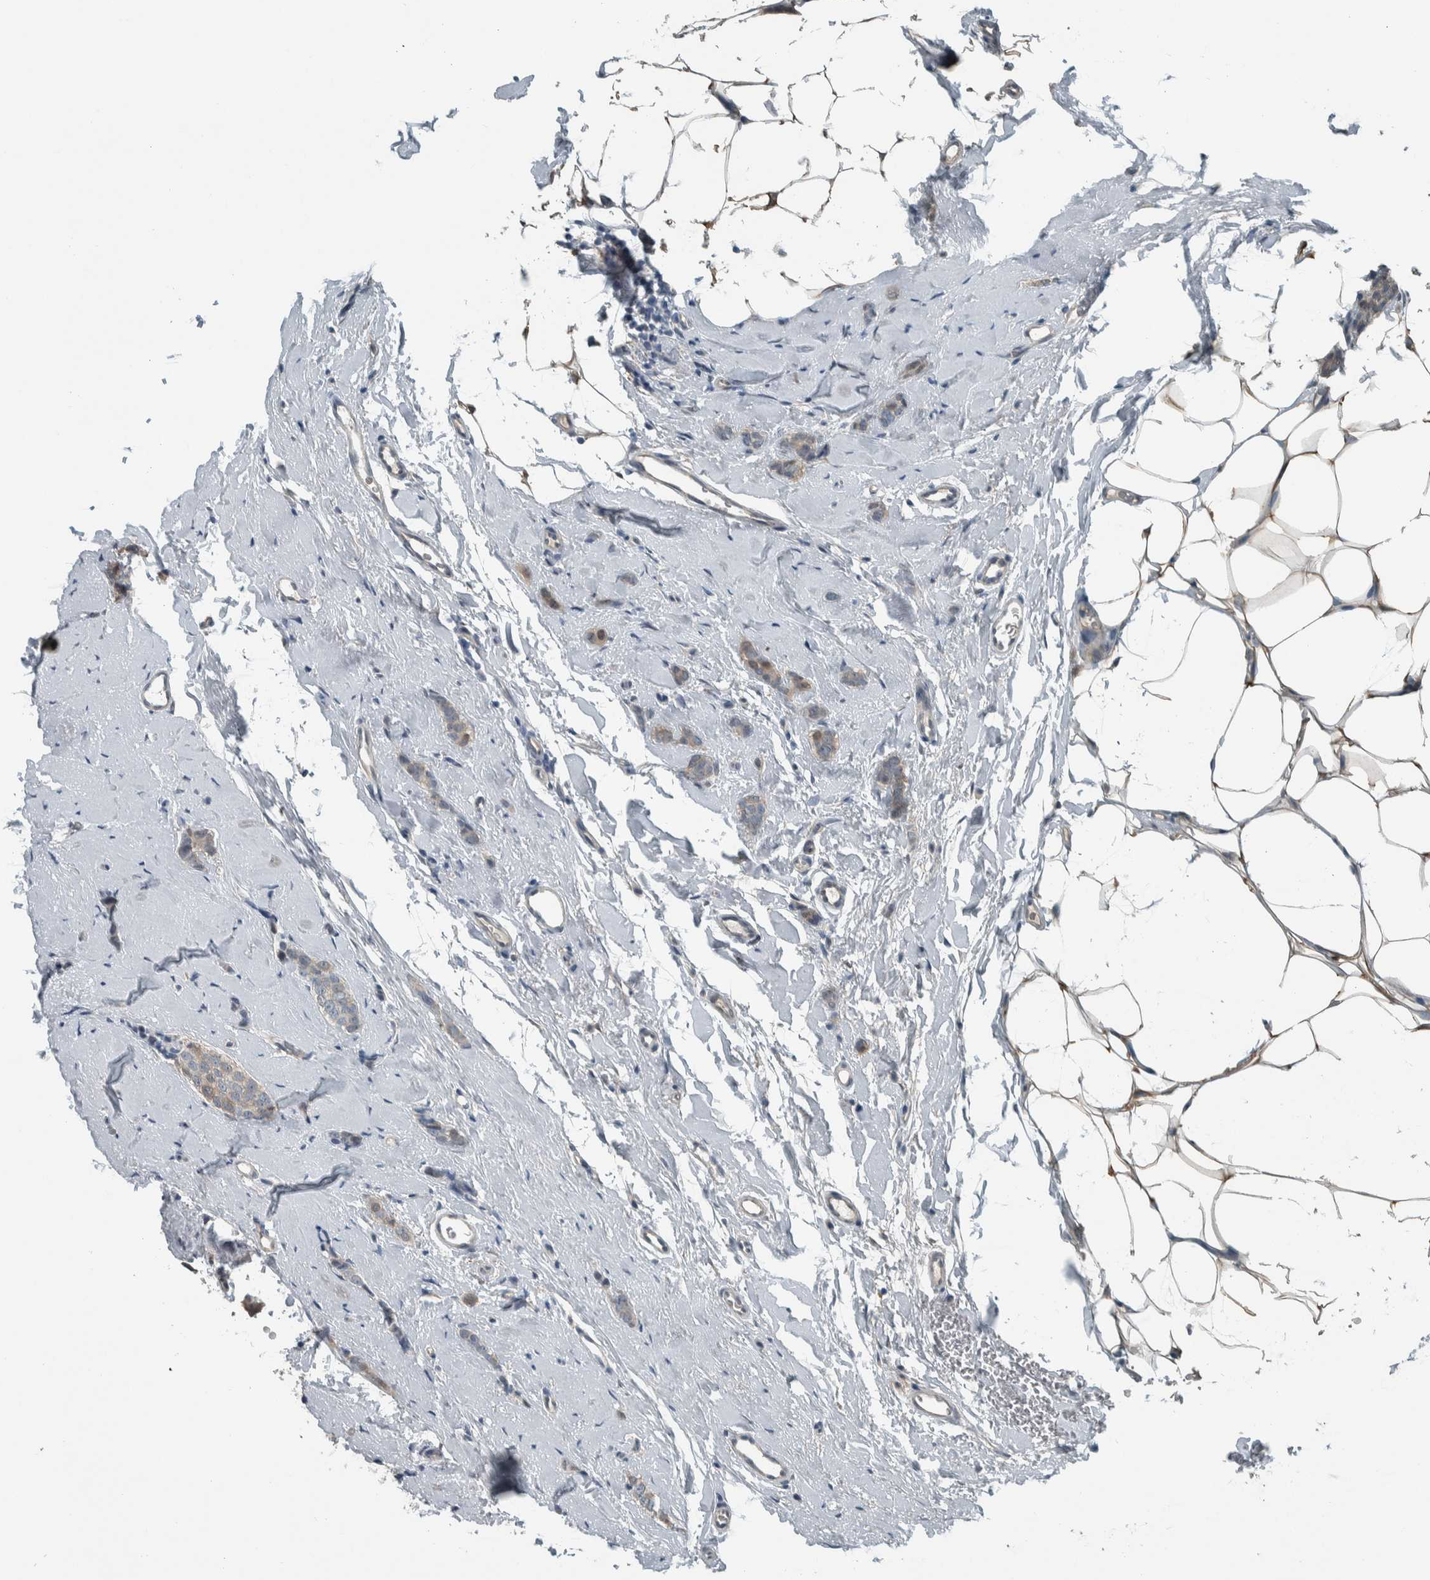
{"staining": {"intensity": "weak", "quantity": ">75%", "location": "cytoplasmic/membranous"}, "tissue": "breast cancer", "cell_type": "Tumor cells", "image_type": "cancer", "snomed": [{"axis": "morphology", "description": "Lobular carcinoma"}, {"axis": "topography", "description": "Skin"}, {"axis": "topography", "description": "Breast"}], "caption": "This is a photomicrograph of immunohistochemistry staining of breast cancer (lobular carcinoma), which shows weak positivity in the cytoplasmic/membranous of tumor cells.", "gene": "ALAD", "patient": {"sex": "female", "age": 46}}